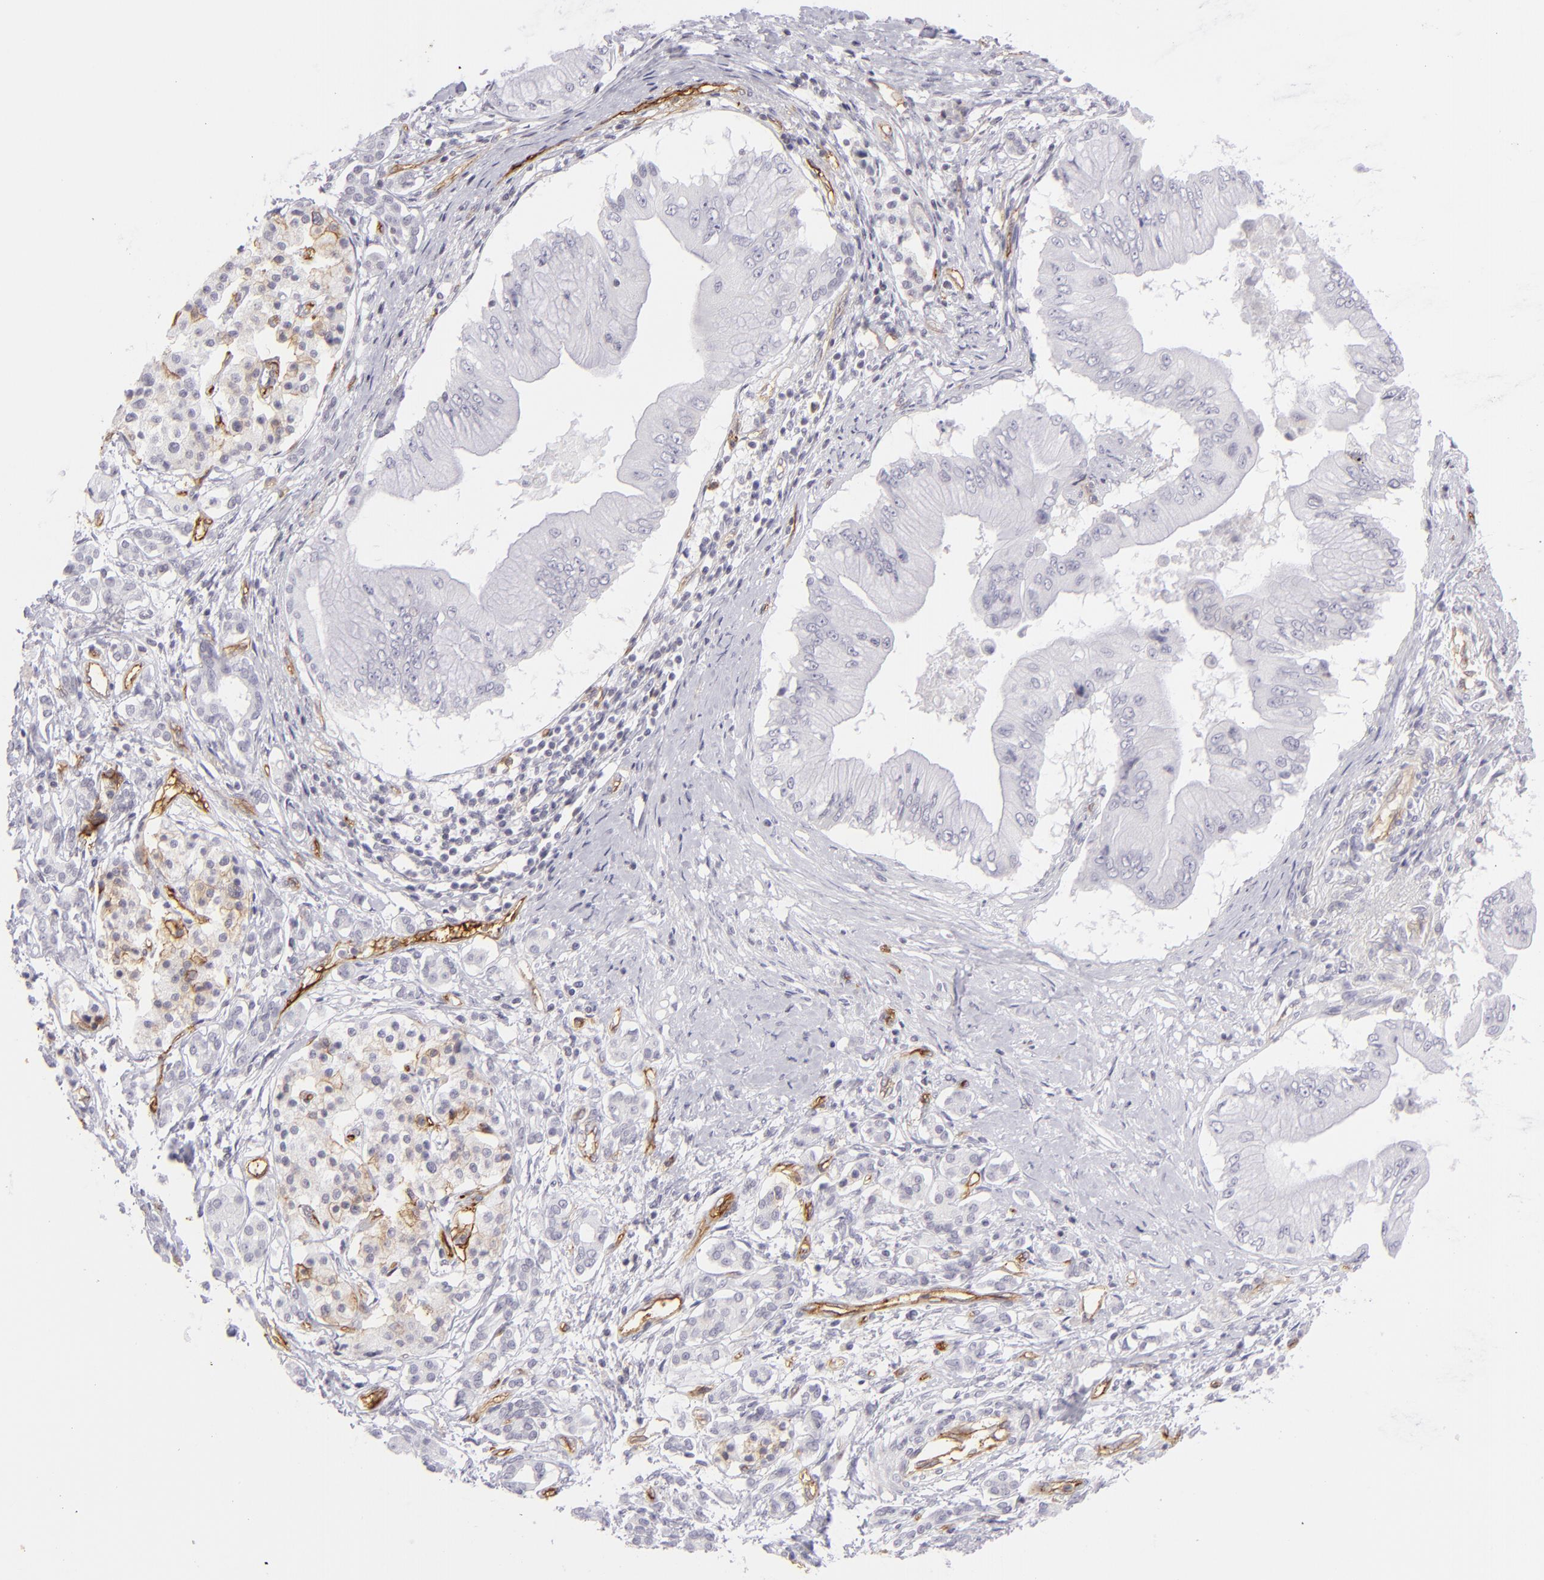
{"staining": {"intensity": "negative", "quantity": "none", "location": "none"}, "tissue": "pancreatic cancer", "cell_type": "Tumor cells", "image_type": "cancer", "snomed": [{"axis": "morphology", "description": "Adenocarcinoma, NOS"}, {"axis": "topography", "description": "Pancreas"}], "caption": "Pancreatic cancer (adenocarcinoma) was stained to show a protein in brown. There is no significant expression in tumor cells. (Brightfield microscopy of DAB (3,3'-diaminobenzidine) immunohistochemistry at high magnification).", "gene": "THBD", "patient": {"sex": "male", "age": 62}}